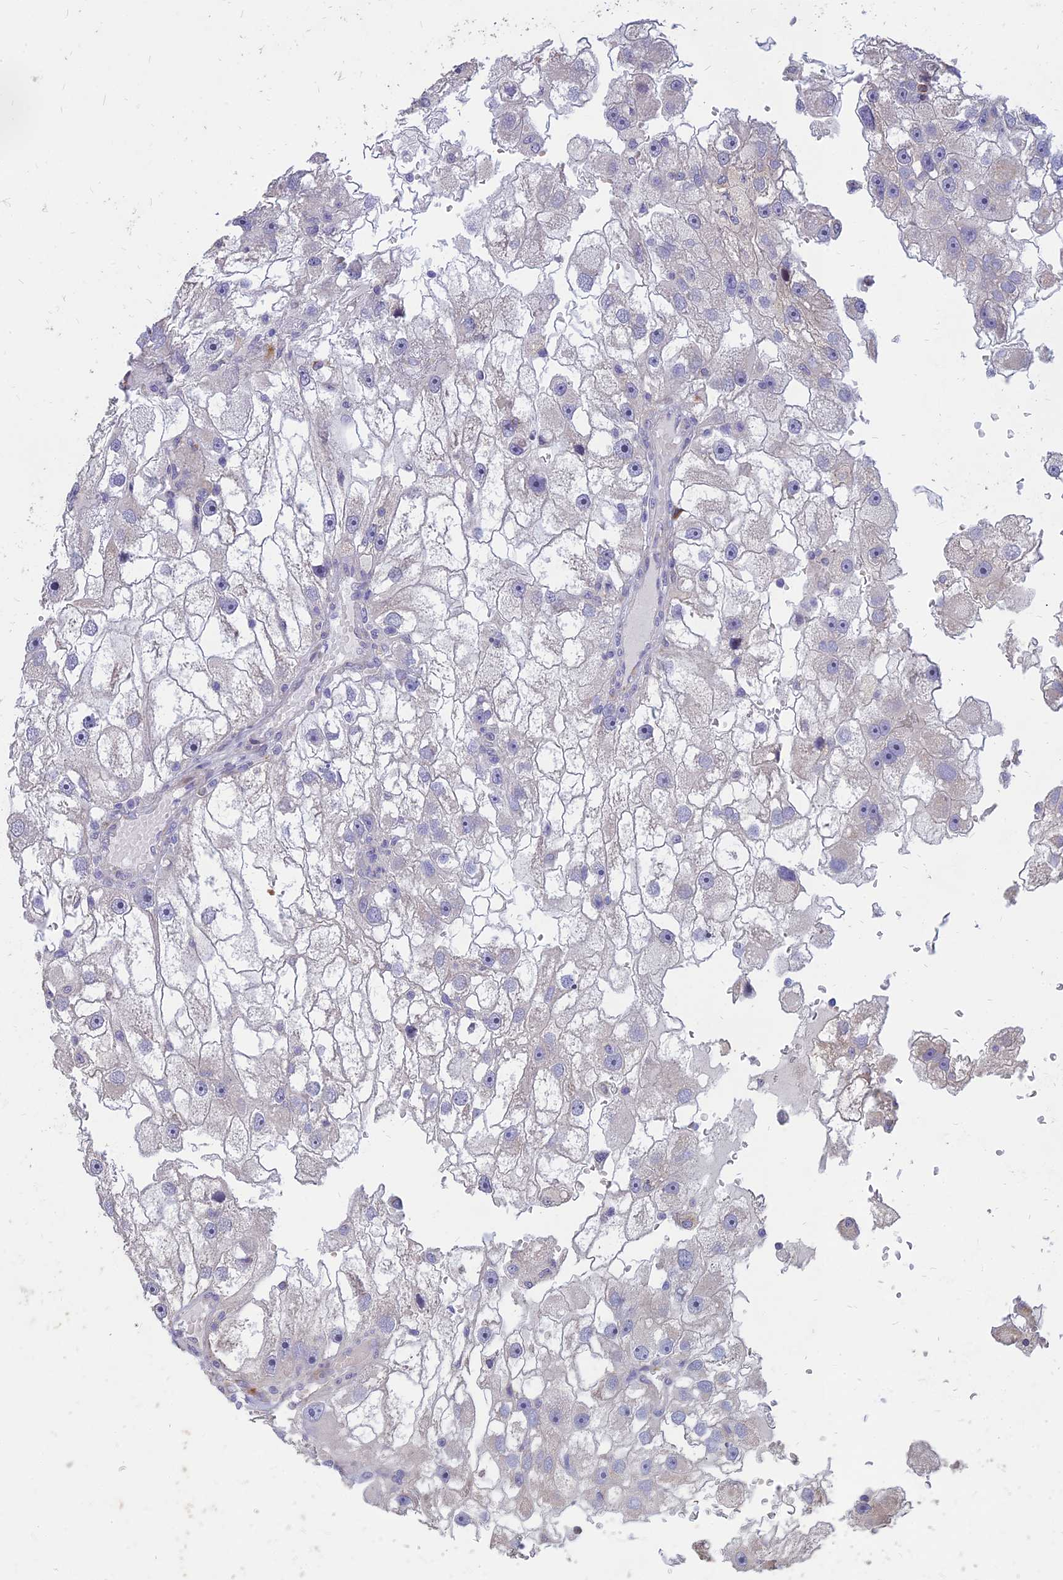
{"staining": {"intensity": "negative", "quantity": "none", "location": "none"}, "tissue": "renal cancer", "cell_type": "Tumor cells", "image_type": "cancer", "snomed": [{"axis": "morphology", "description": "Adenocarcinoma, NOS"}, {"axis": "topography", "description": "Kidney"}], "caption": "Immunohistochemical staining of renal cancer reveals no significant staining in tumor cells.", "gene": "ST3GAL6", "patient": {"sex": "male", "age": 63}}